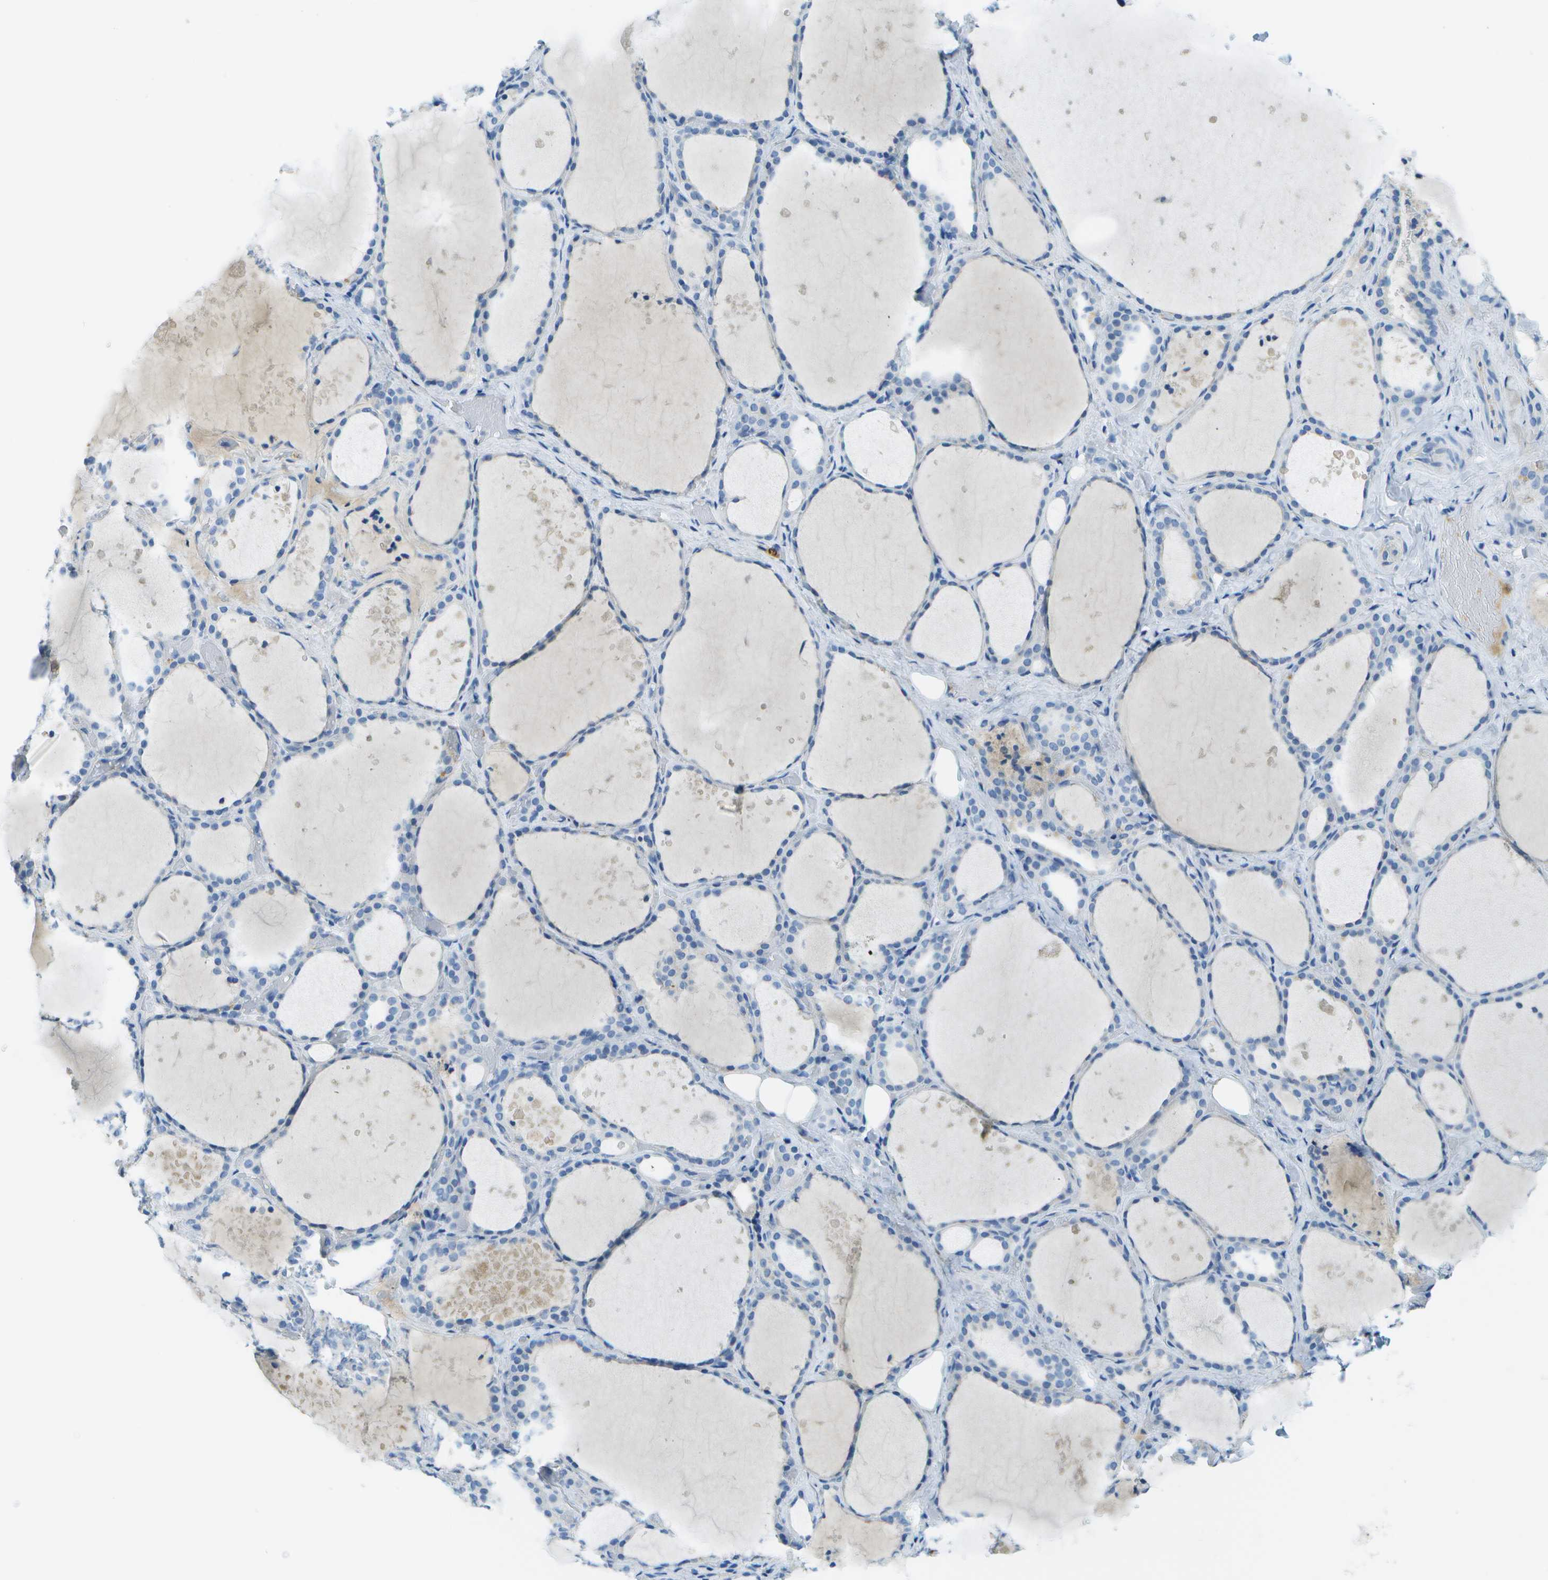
{"staining": {"intensity": "negative", "quantity": "none", "location": "none"}, "tissue": "thyroid gland", "cell_type": "Glandular cells", "image_type": "normal", "snomed": [{"axis": "morphology", "description": "Normal tissue, NOS"}, {"axis": "topography", "description": "Thyroid gland"}], "caption": "Protein analysis of normal thyroid gland shows no significant positivity in glandular cells. Brightfield microscopy of immunohistochemistry stained with DAB (brown) and hematoxylin (blue), captured at high magnification.", "gene": "C1S", "patient": {"sex": "female", "age": 44}}